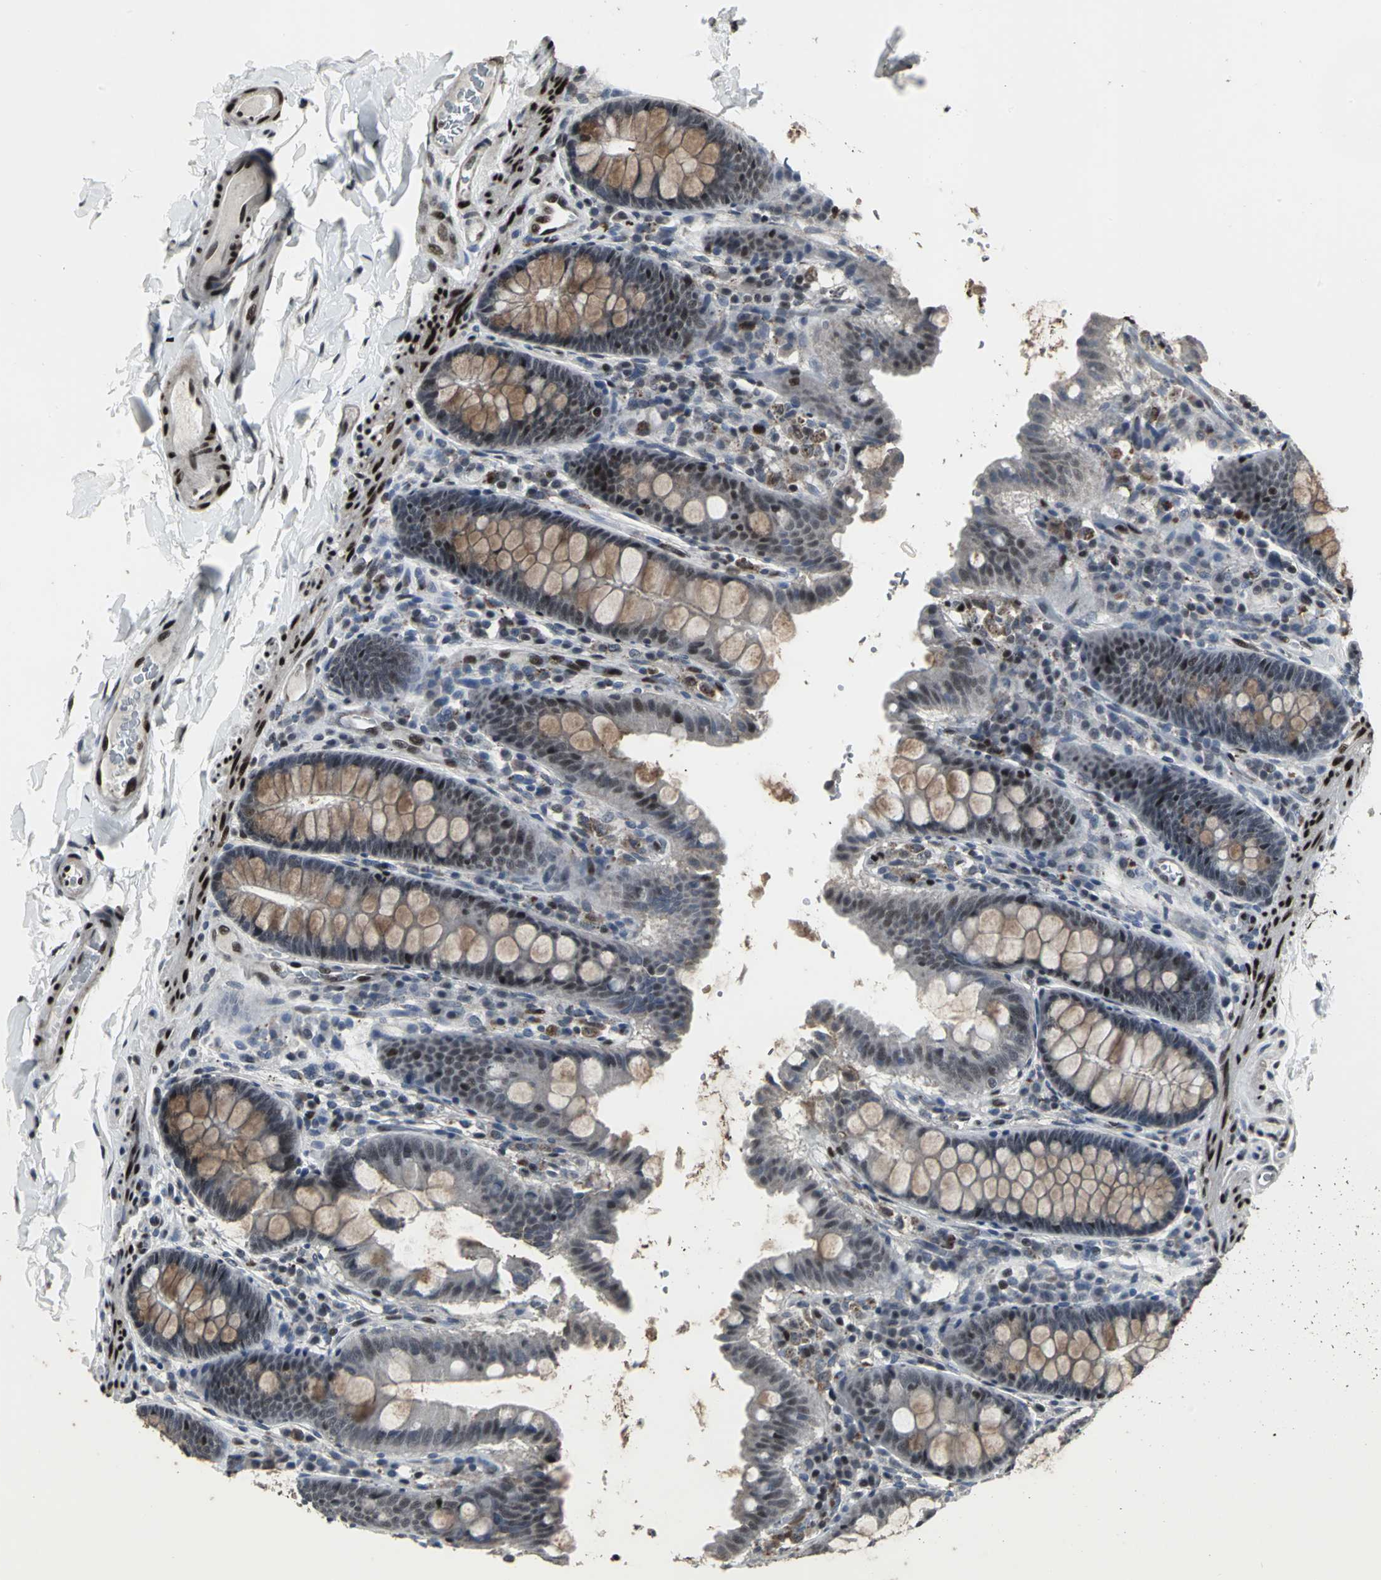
{"staining": {"intensity": "strong", "quantity": ">75%", "location": "nuclear"}, "tissue": "colon", "cell_type": "Endothelial cells", "image_type": "normal", "snomed": [{"axis": "morphology", "description": "Normal tissue, NOS"}, {"axis": "topography", "description": "Colon"}], "caption": "Endothelial cells show strong nuclear positivity in approximately >75% of cells in benign colon. The staining was performed using DAB, with brown indicating positive protein expression. Nuclei are stained blue with hematoxylin.", "gene": "SRF", "patient": {"sex": "female", "age": 61}}